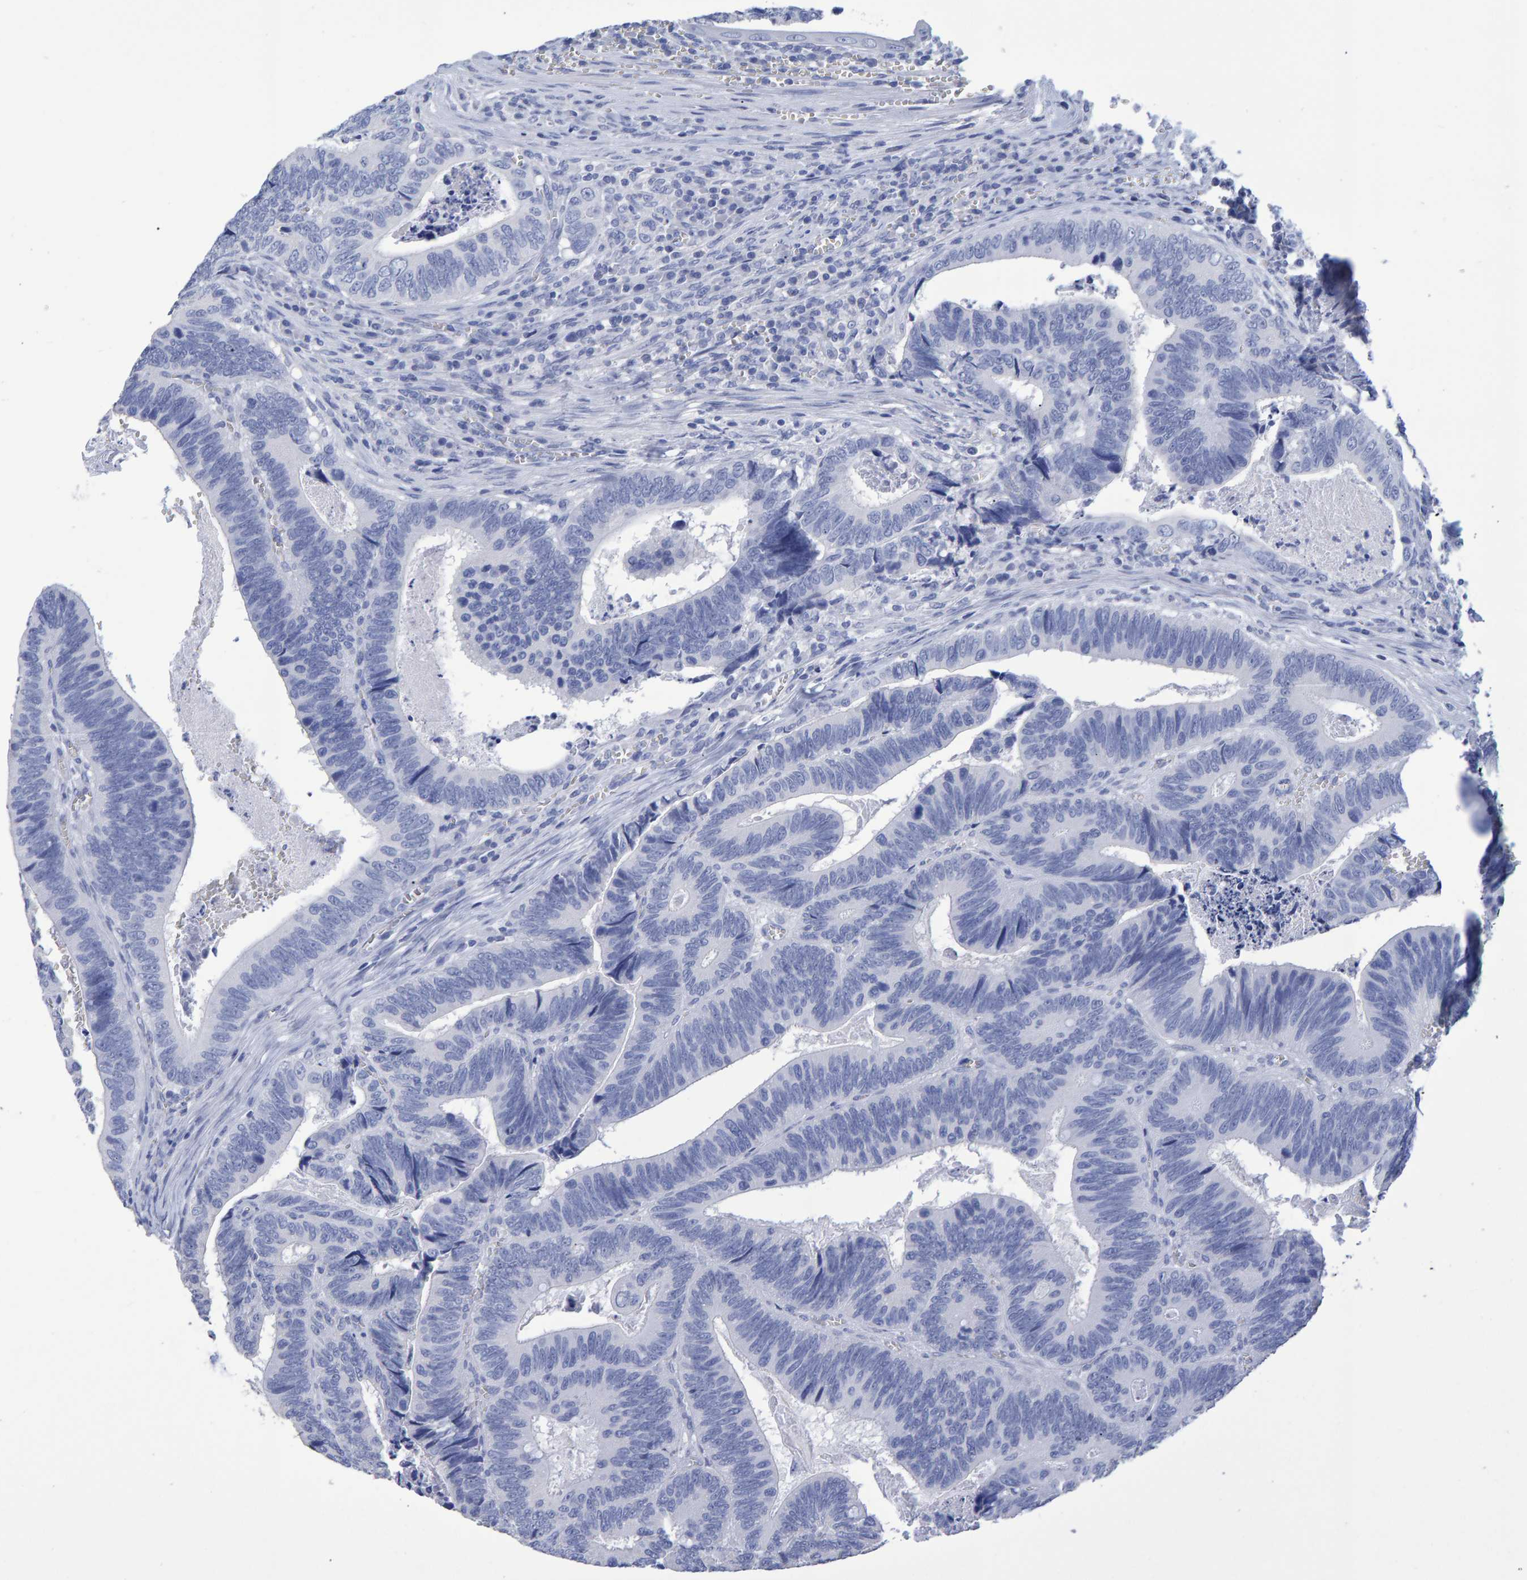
{"staining": {"intensity": "negative", "quantity": "none", "location": "none"}, "tissue": "colorectal cancer", "cell_type": "Tumor cells", "image_type": "cancer", "snomed": [{"axis": "morphology", "description": "Inflammation, NOS"}, {"axis": "morphology", "description": "Adenocarcinoma, NOS"}, {"axis": "topography", "description": "Colon"}], "caption": "High magnification brightfield microscopy of colorectal adenocarcinoma stained with DAB (3,3'-diaminobenzidine) (brown) and counterstained with hematoxylin (blue): tumor cells show no significant staining.", "gene": "HEMGN", "patient": {"sex": "male", "age": 72}}